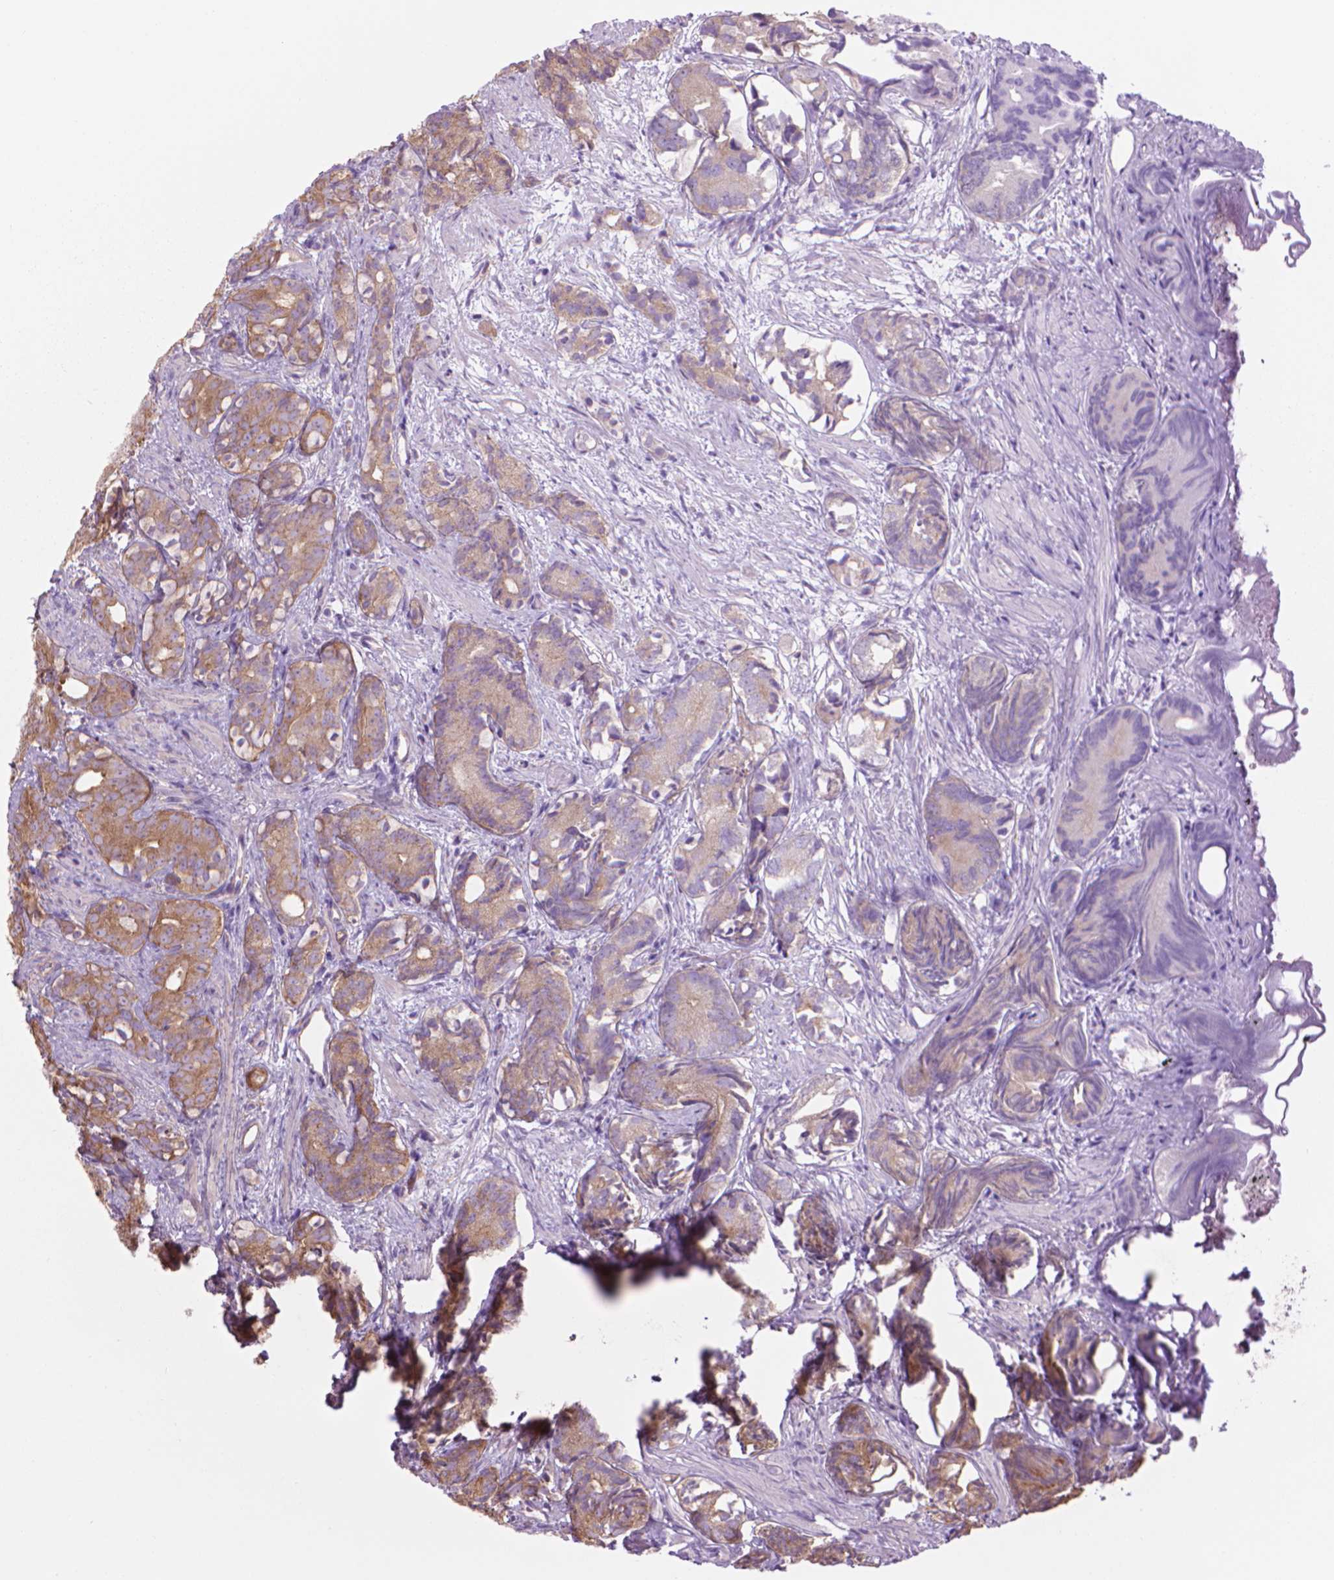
{"staining": {"intensity": "moderate", "quantity": "25%-75%", "location": "cytoplasmic/membranous"}, "tissue": "prostate cancer", "cell_type": "Tumor cells", "image_type": "cancer", "snomed": [{"axis": "morphology", "description": "Adenocarcinoma, High grade"}, {"axis": "topography", "description": "Prostate"}], "caption": "Adenocarcinoma (high-grade) (prostate) tissue exhibits moderate cytoplasmic/membranous positivity in approximately 25%-75% of tumor cells, visualized by immunohistochemistry.", "gene": "CORO1B", "patient": {"sex": "male", "age": 84}}